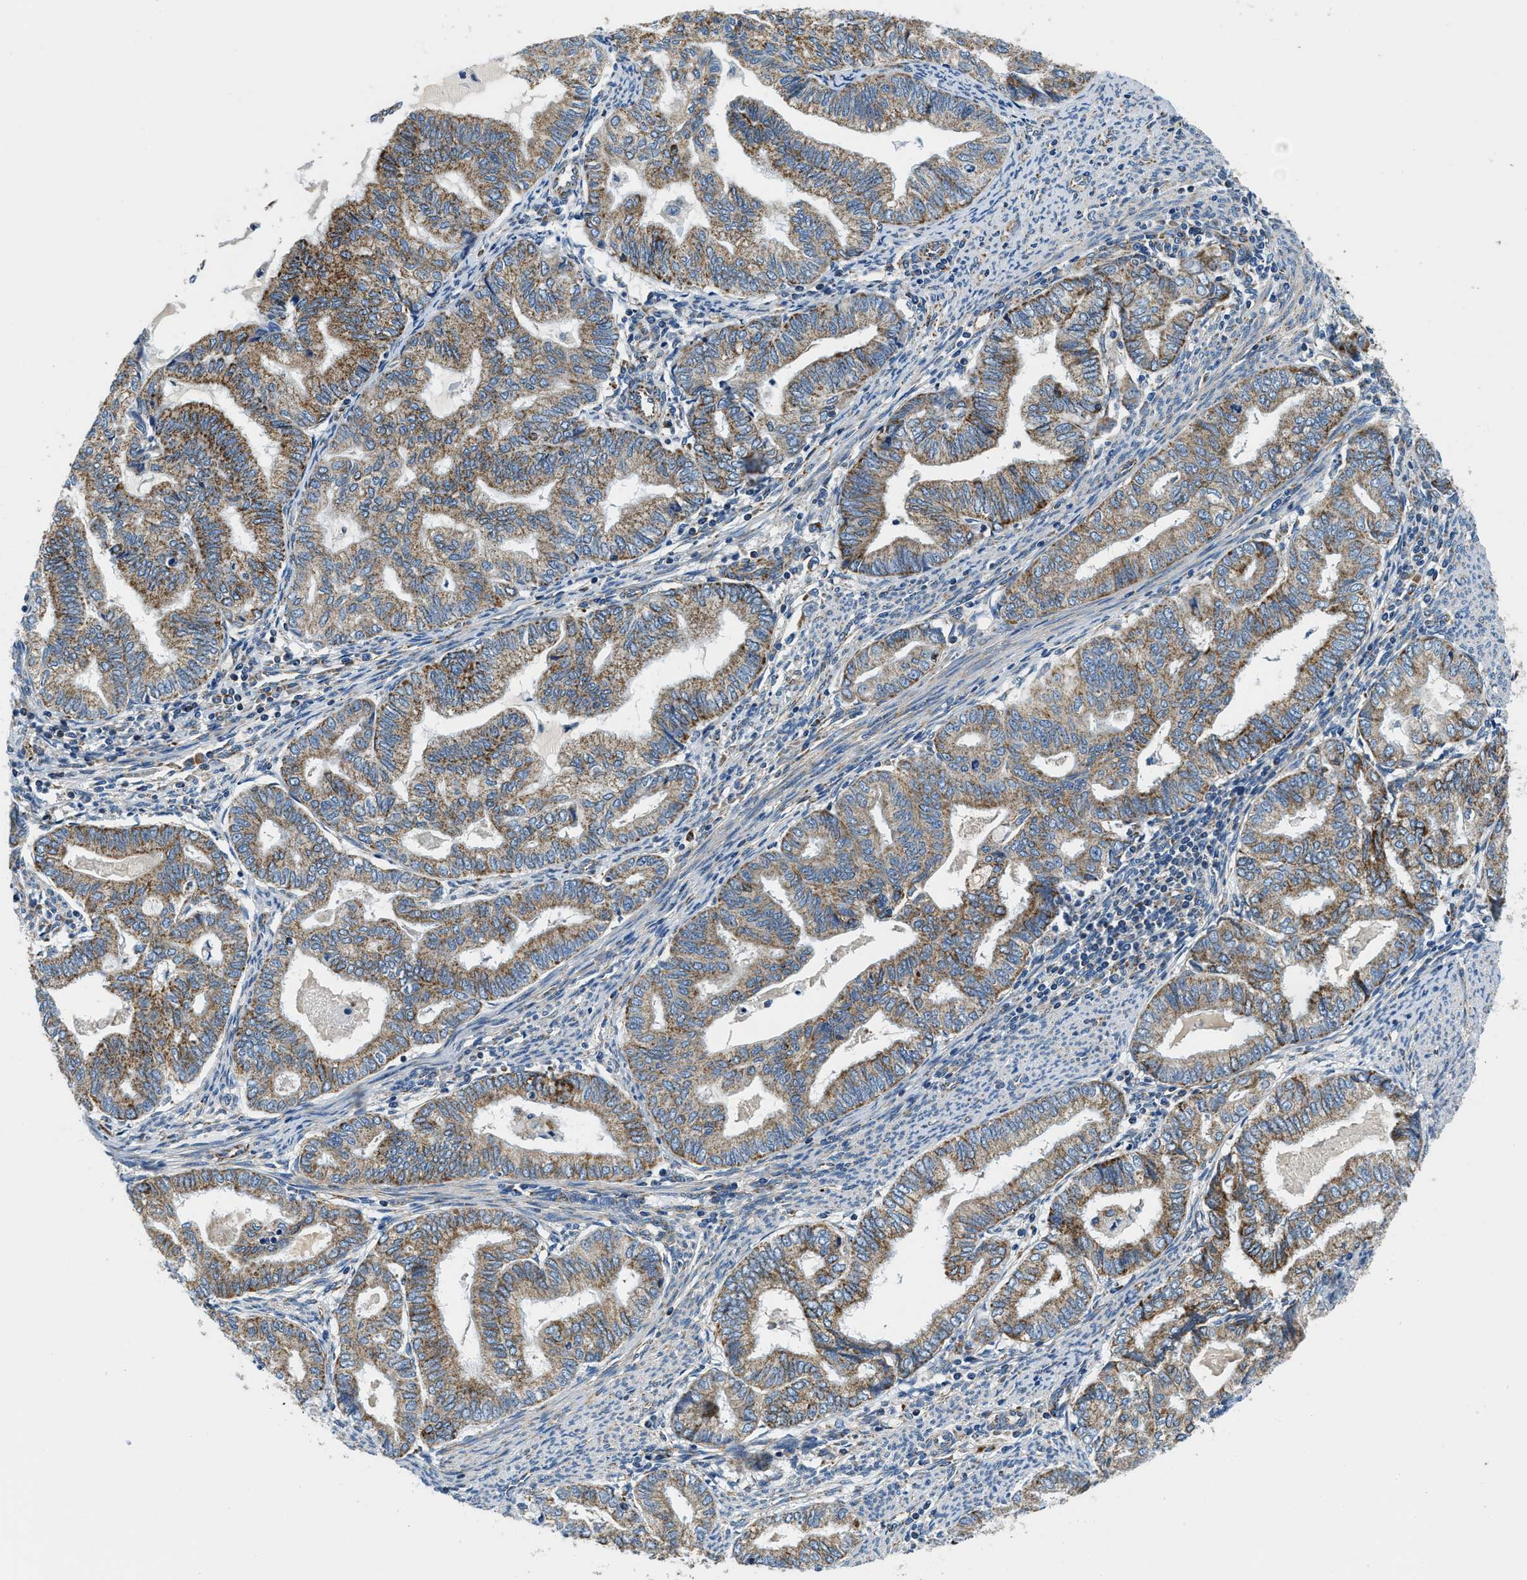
{"staining": {"intensity": "moderate", "quantity": ">75%", "location": "cytoplasmic/membranous"}, "tissue": "endometrial cancer", "cell_type": "Tumor cells", "image_type": "cancer", "snomed": [{"axis": "morphology", "description": "Adenocarcinoma, NOS"}, {"axis": "topography", "description": "Endometrium"}], "caption": "The photomicrograph reveals staining of endometrial cancer (adenocarcinoma), revealing moderate cytoplasmic/membranous protein expression (brown color) within tumor cells. The staining was performed using DAB (3,3'-diaminobenzidine) to visualize the protein expression in brown, while the nuclei were stained in blue with hematoxylin (Magnification: 20x).", "gene": "SAMD4B", "patient": {"sex": "female", "age": 79}}